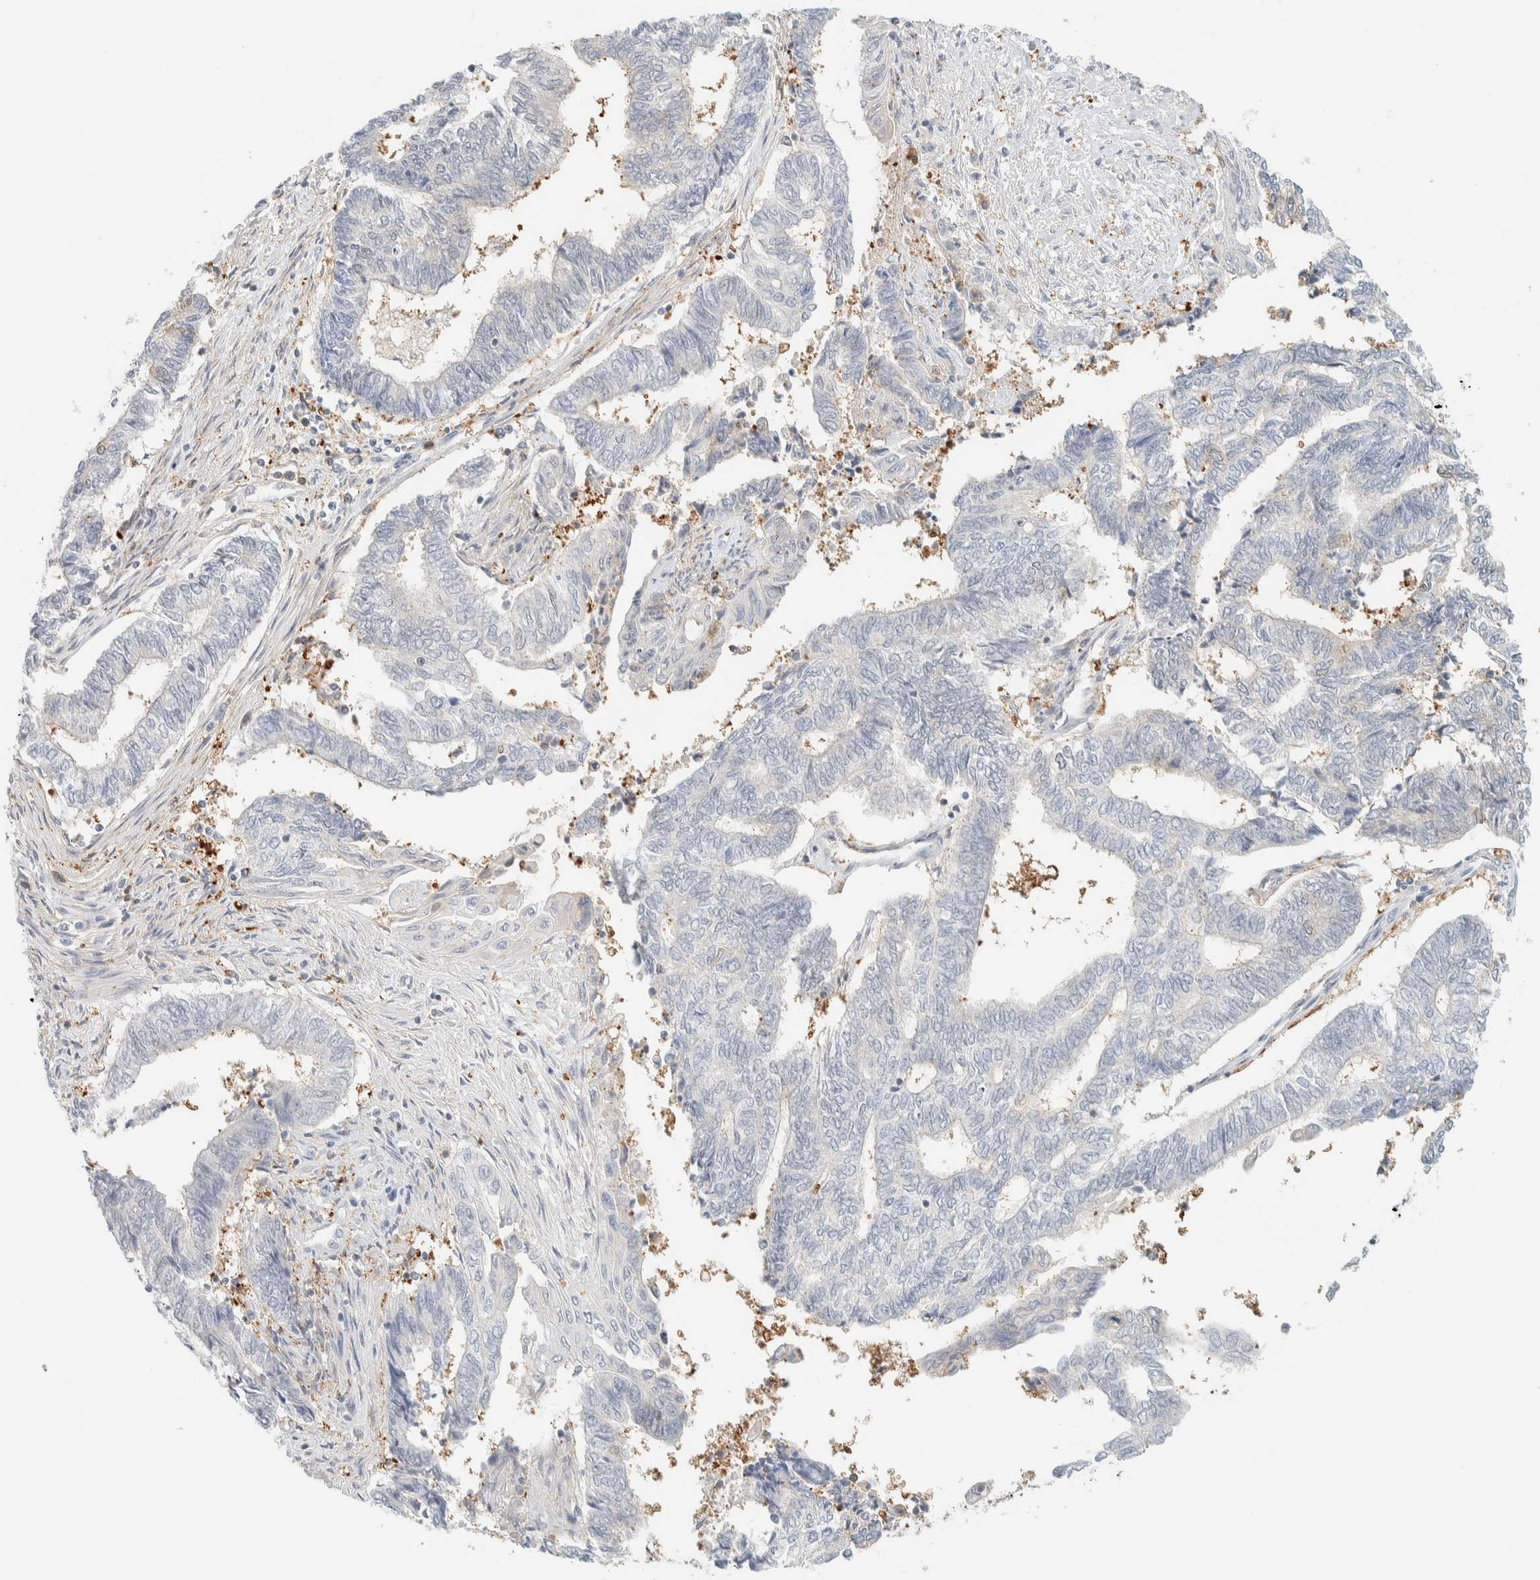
{"staining": {"intensity": "negative", "quantity": "none", "location": "none"}, "tissue": "endometrial cancer", "cell_type": "Tumor cells", "image_type": "cancer", "snomed": [{"axis": "morphology", "description": "Adenocarcinoma, NOS"}, {"axis": "topography", "description": "Uterus"}, {"axis": "topography", "description": "Endometrium"}], "caption": "Protein analysis of endometrial cancer demonstrates no significant staining in tumor cells.", "gene": "ZBTB37", "patient": {"sex": "female", "age": 70}}